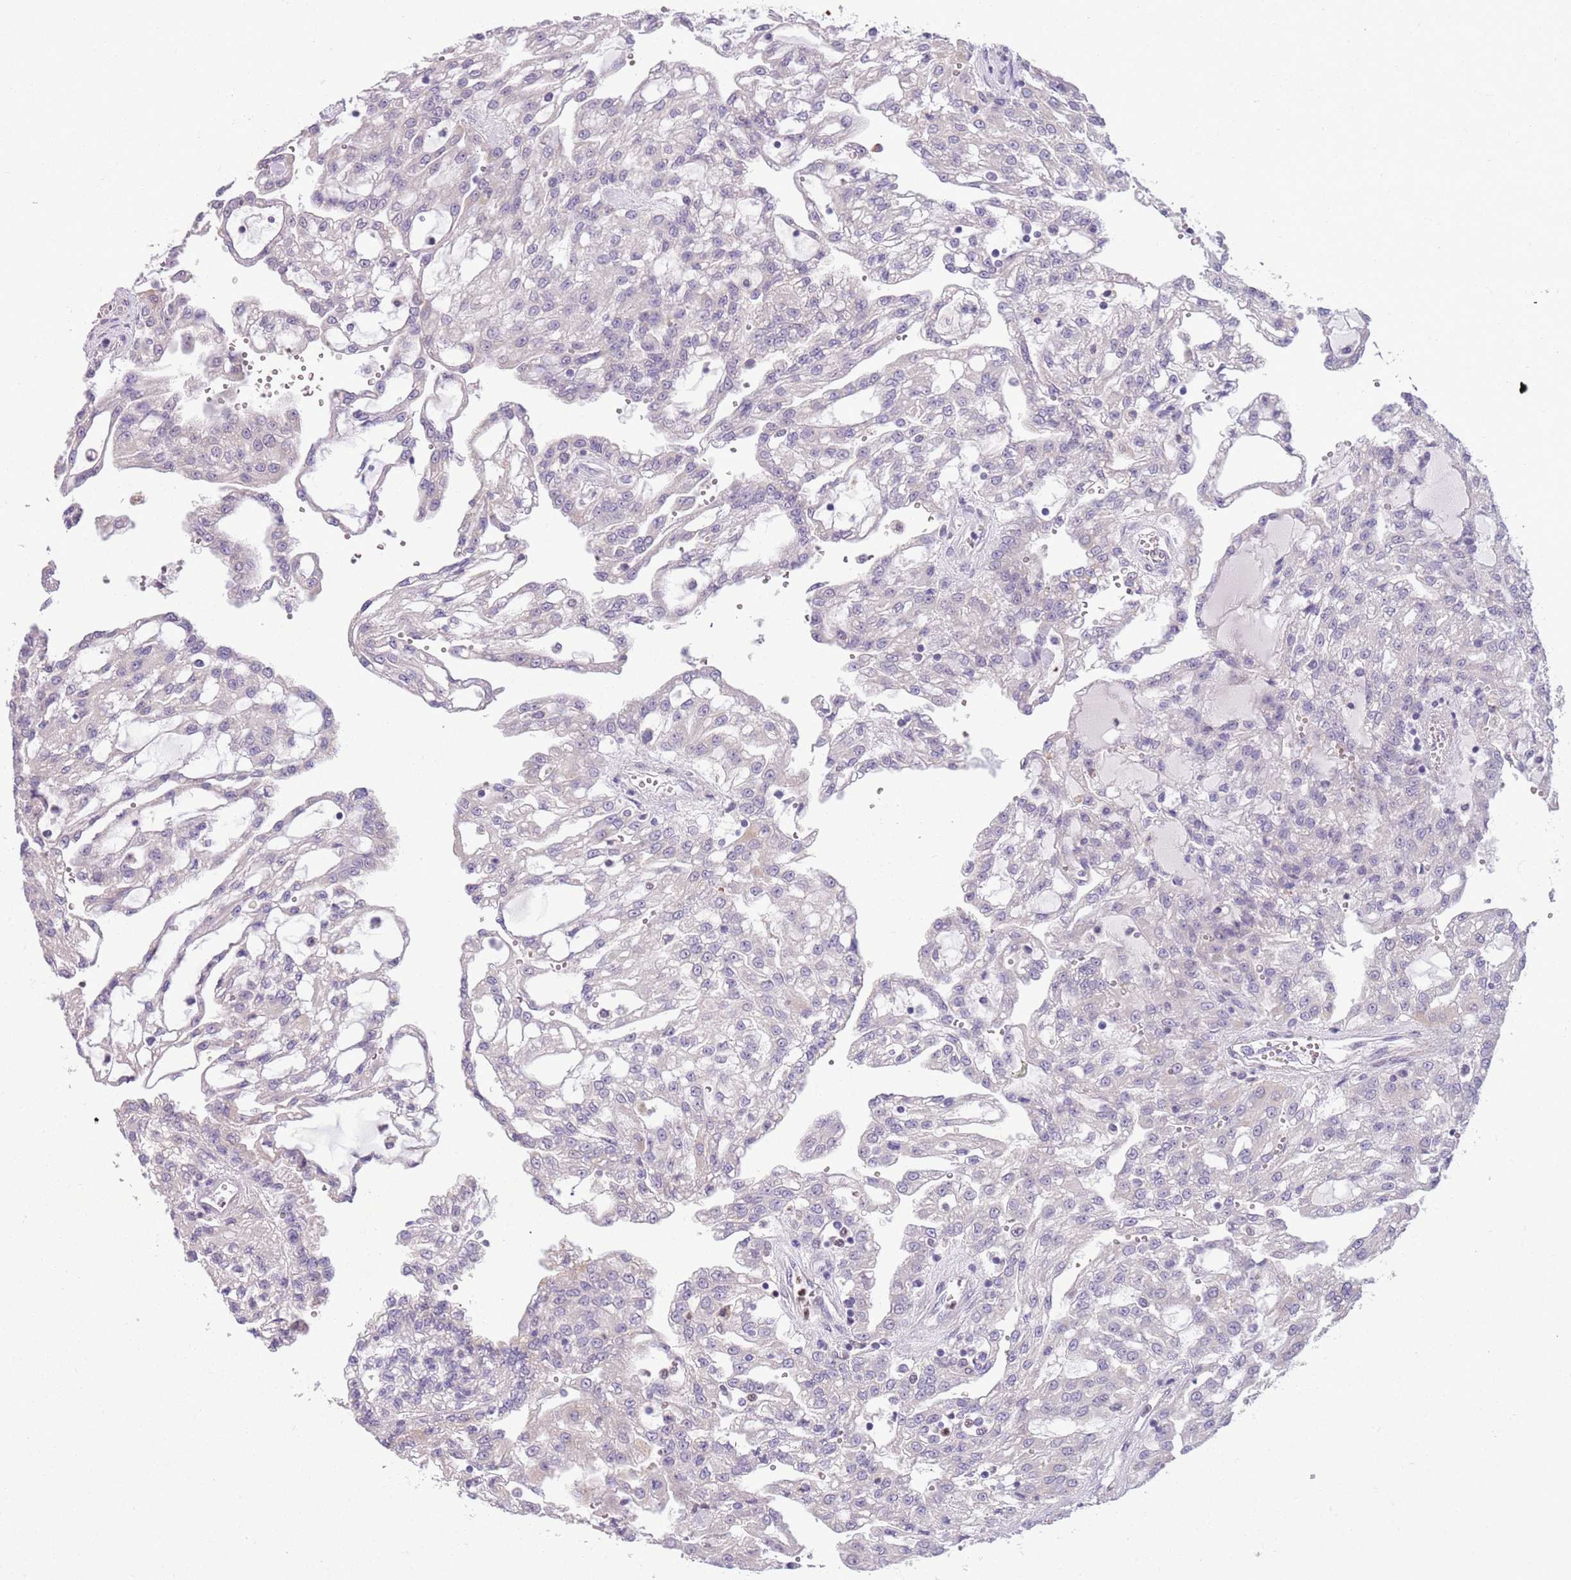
{"staining": {"intensity": "negative", "quantity": "none", "location": "none"}, "tissue": "renal cancer", "cell_type": "Tumor cells", "image_type": "cancer", "snomed": [{"axis": "morphology", "description": "Adenocarcinoma, NOS"}, {"axis": "topography", "description": "Kidney"}], "caption": "Immunohistochemical staining of human renal cancer (adenocarcinoma) reveals no significant staining in tumor cells.", "gene": "ADCY7", "patient": {"sex": "male", "age": 63}}